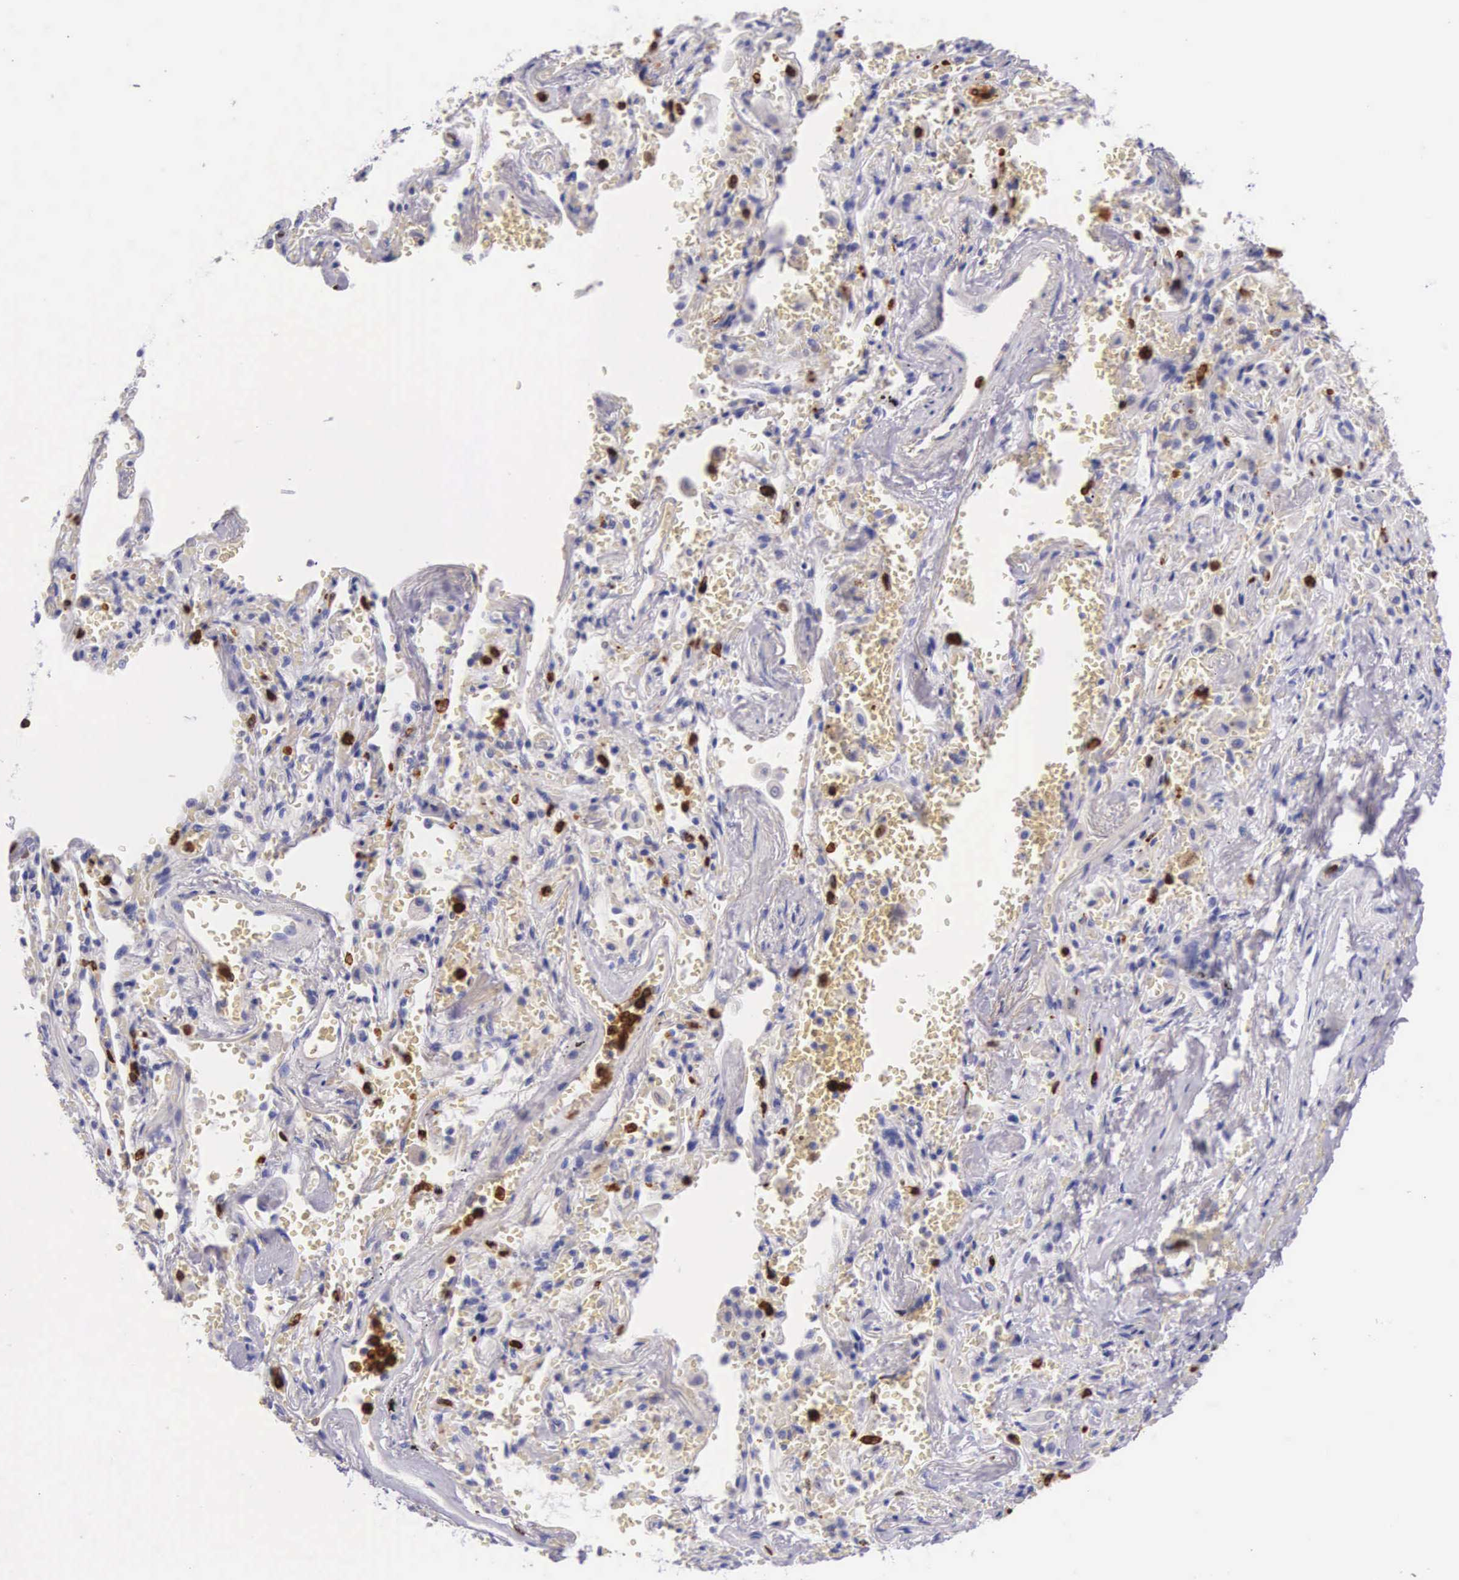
{"staining": {"intensity": "negative", "quantity": "none", "location": "none"}, "tissue": "adipose tissue", "cell_type": "Adipocytes", "image_type": "normal", "snomed": [{"axis": "morphology", "description": "Normal tissue, NOS"}, {"axis": "topography", "description": "Cartilage tissue"}, {"axis": "topography", "description": "Lung"}], "caption": "Photomicrograph shows no significant protein staining in adipocytes of normal adipose tissue. (Immunohistochemistry (ihc), brightfield microscopy, high magnification).", "gene": "FCN1", "patient": {"sex": "male", "age": 65}}